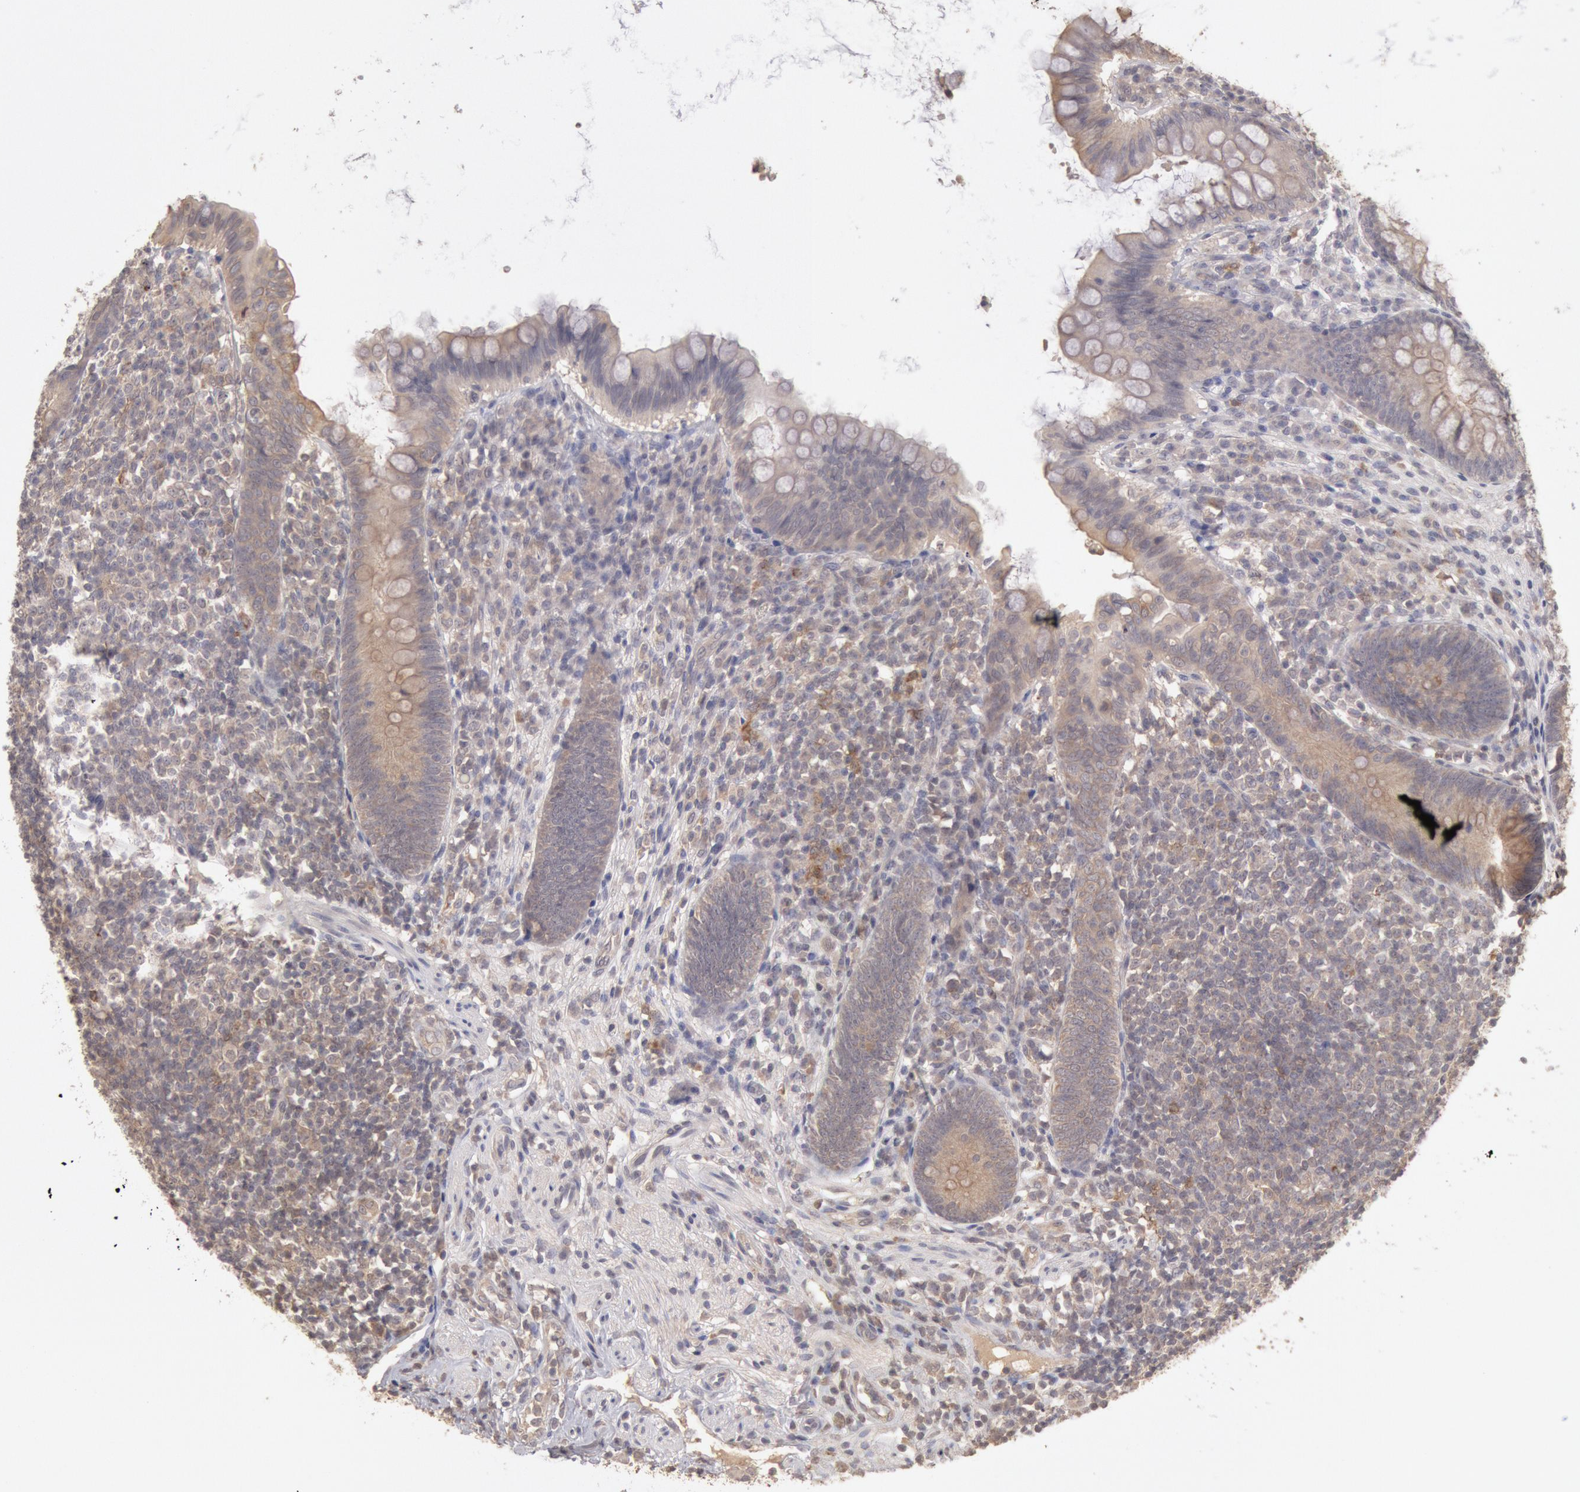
{"staining": {"intensity": "weak", "quantity": ">75%", "location": "cytoplasmic/membranous"}, "tissue": "appendix", "cell_type": "Glandular cells", "image_type": "normal", "snomed": [{"axis": "morphology", "description": "Normal tissue, NOS"}, {"axis": "topography", "description": "Appendix"}], "caption": "This photomicrograph displays immunohistochemistry staining of unremarkable appendix, with low weak cytoplasmic/membranous staining in approximately >75% of glandular cells.", "gene": "ZFP36L1", "patient": {"sex": "female", "age": 66}}